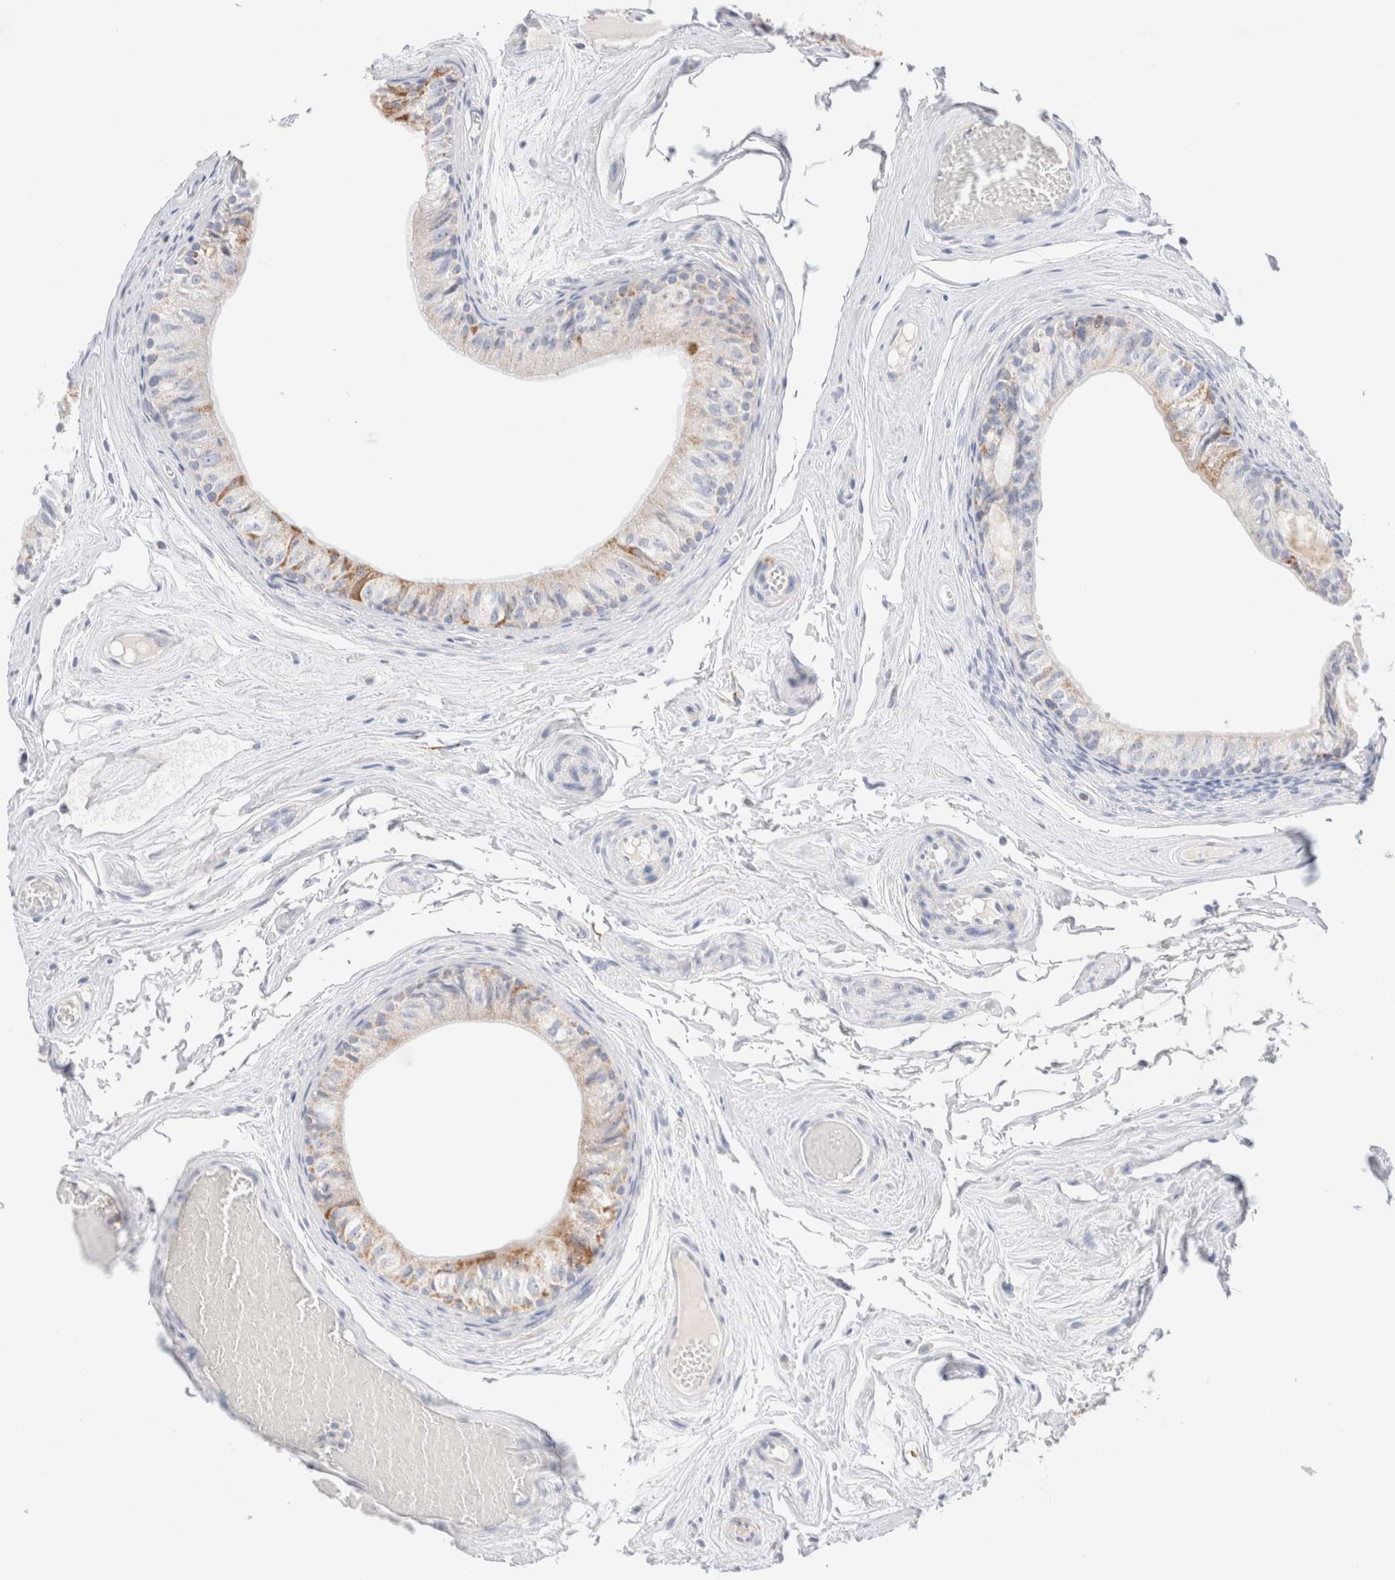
{"staining": {"intensity": "moderate", "quantity": "<25%", "location": "cytoplasmic/membranous"}, "tissue": "epididymis", "cell_type": "Glandular cells", "image_type": "normal", "snomed": [{"axis": "morphology", "description": "Normal tissue, NOS"}, {"axis": "topography", "description": "Epididymis"}], "caption": "Protein staining displays moderate cytoplasmic/membranous positivity in about <25% of glandular cells in unremarkable epididymis. The staining is performed using DAB (3,3'-diaminobenzidine) brown chromogen to label protein expression. The nuclei are counter-stained blue using hematoxylin.", "gene": "ATP6V1C1", "patient": {"sex": "male", "age": 79}}